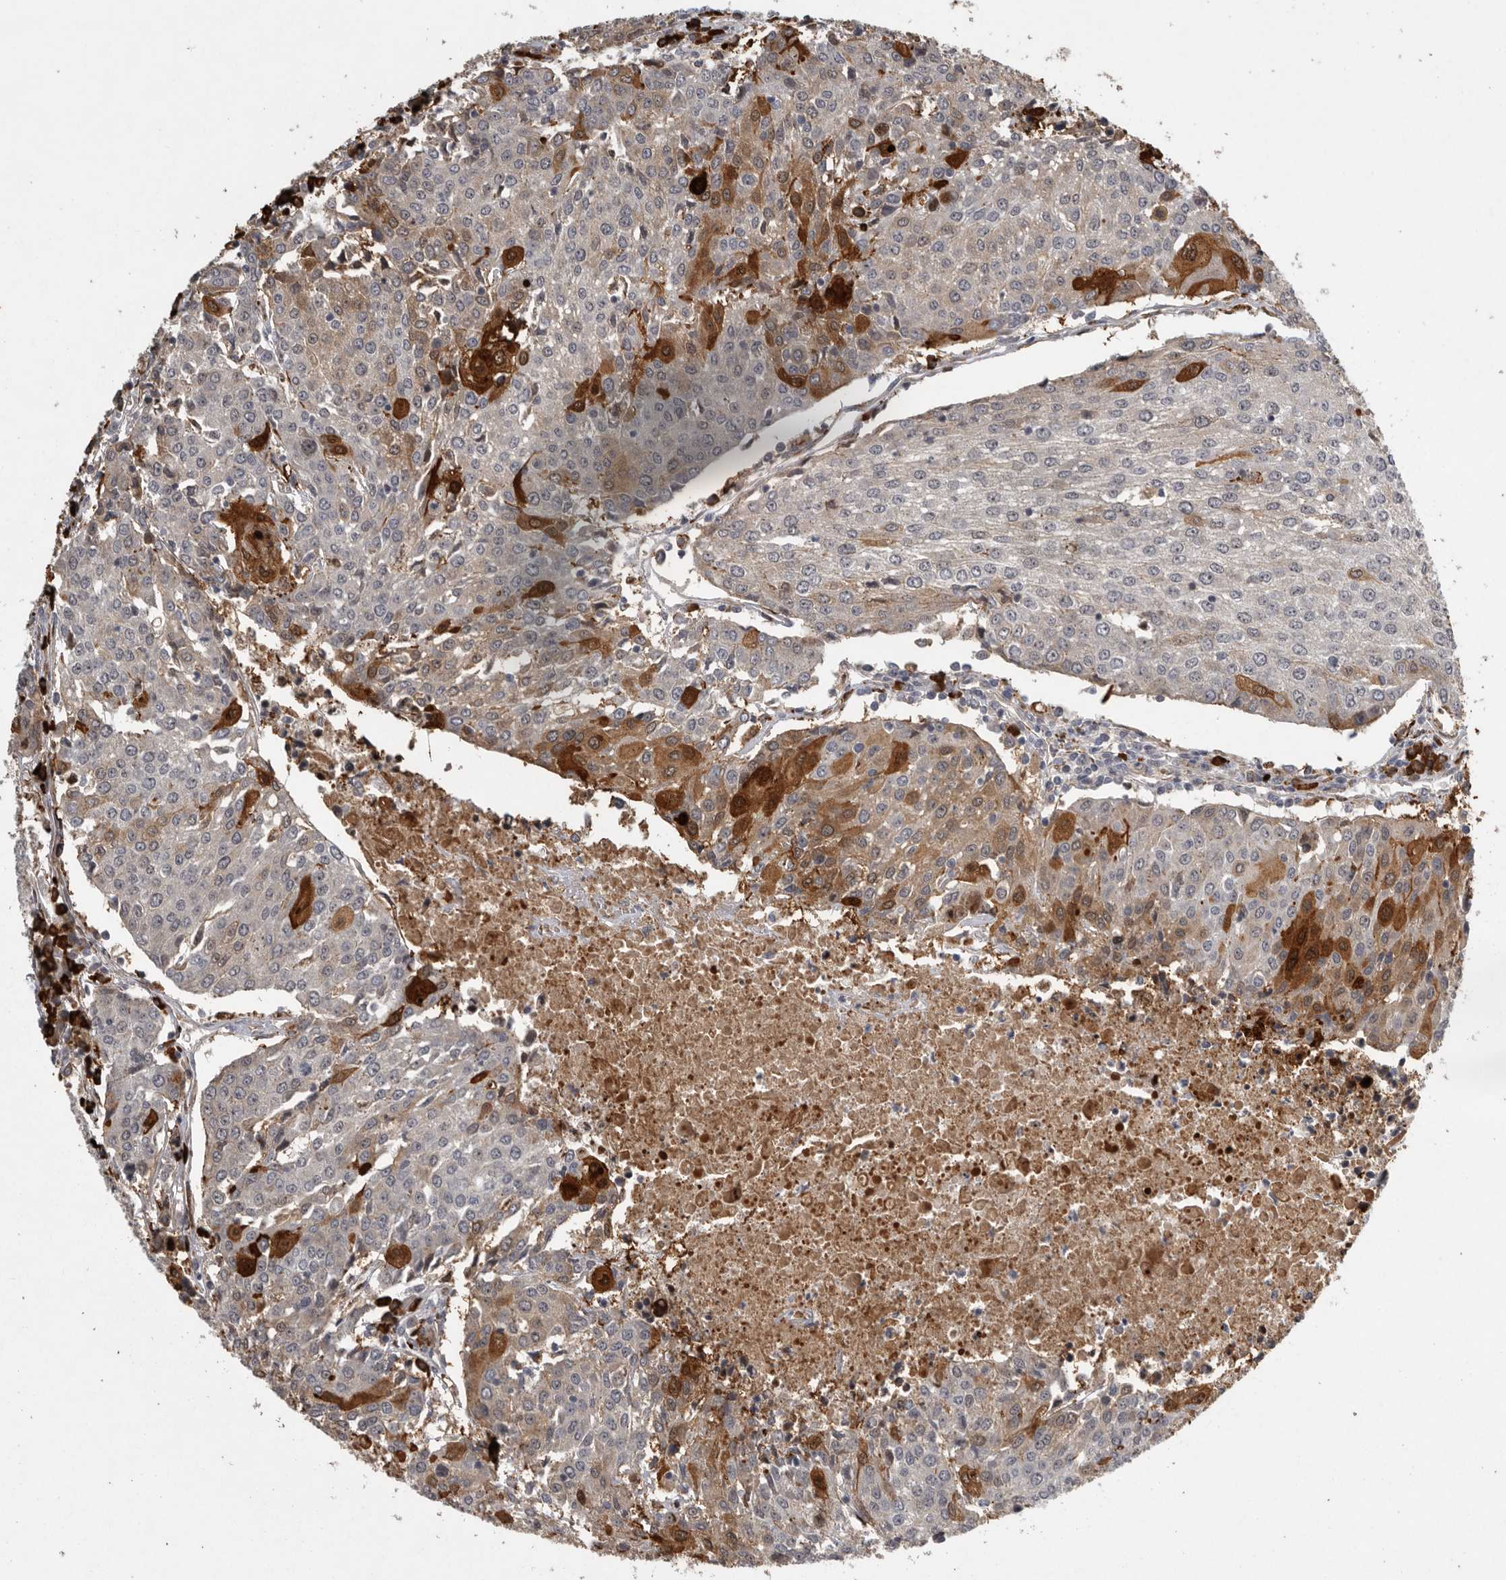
{"staining": {"intensity": "strong", "quantity": "<25%", "location": "cytoplasmic/membranous"}, "tissue": "urothelial cancer", "cell_type": "Tumor cells", "image_type": "cancer", "snomed": [{"axis": "morphology", "description": "Urothelial carcinoma, High grade"}, {"axis": "topography", "description": "Urinary bladder"}], "caption": "Immunohistochemistry (DAB (3,3'-diaminobenzidine)) staining of urothelial cancer exhibits strong cytoplasmic/membranous protein staining in approximately <25% of tumor cells.", "gene": "MPDZ", "patient": {"sex": "female", "age": 85}}